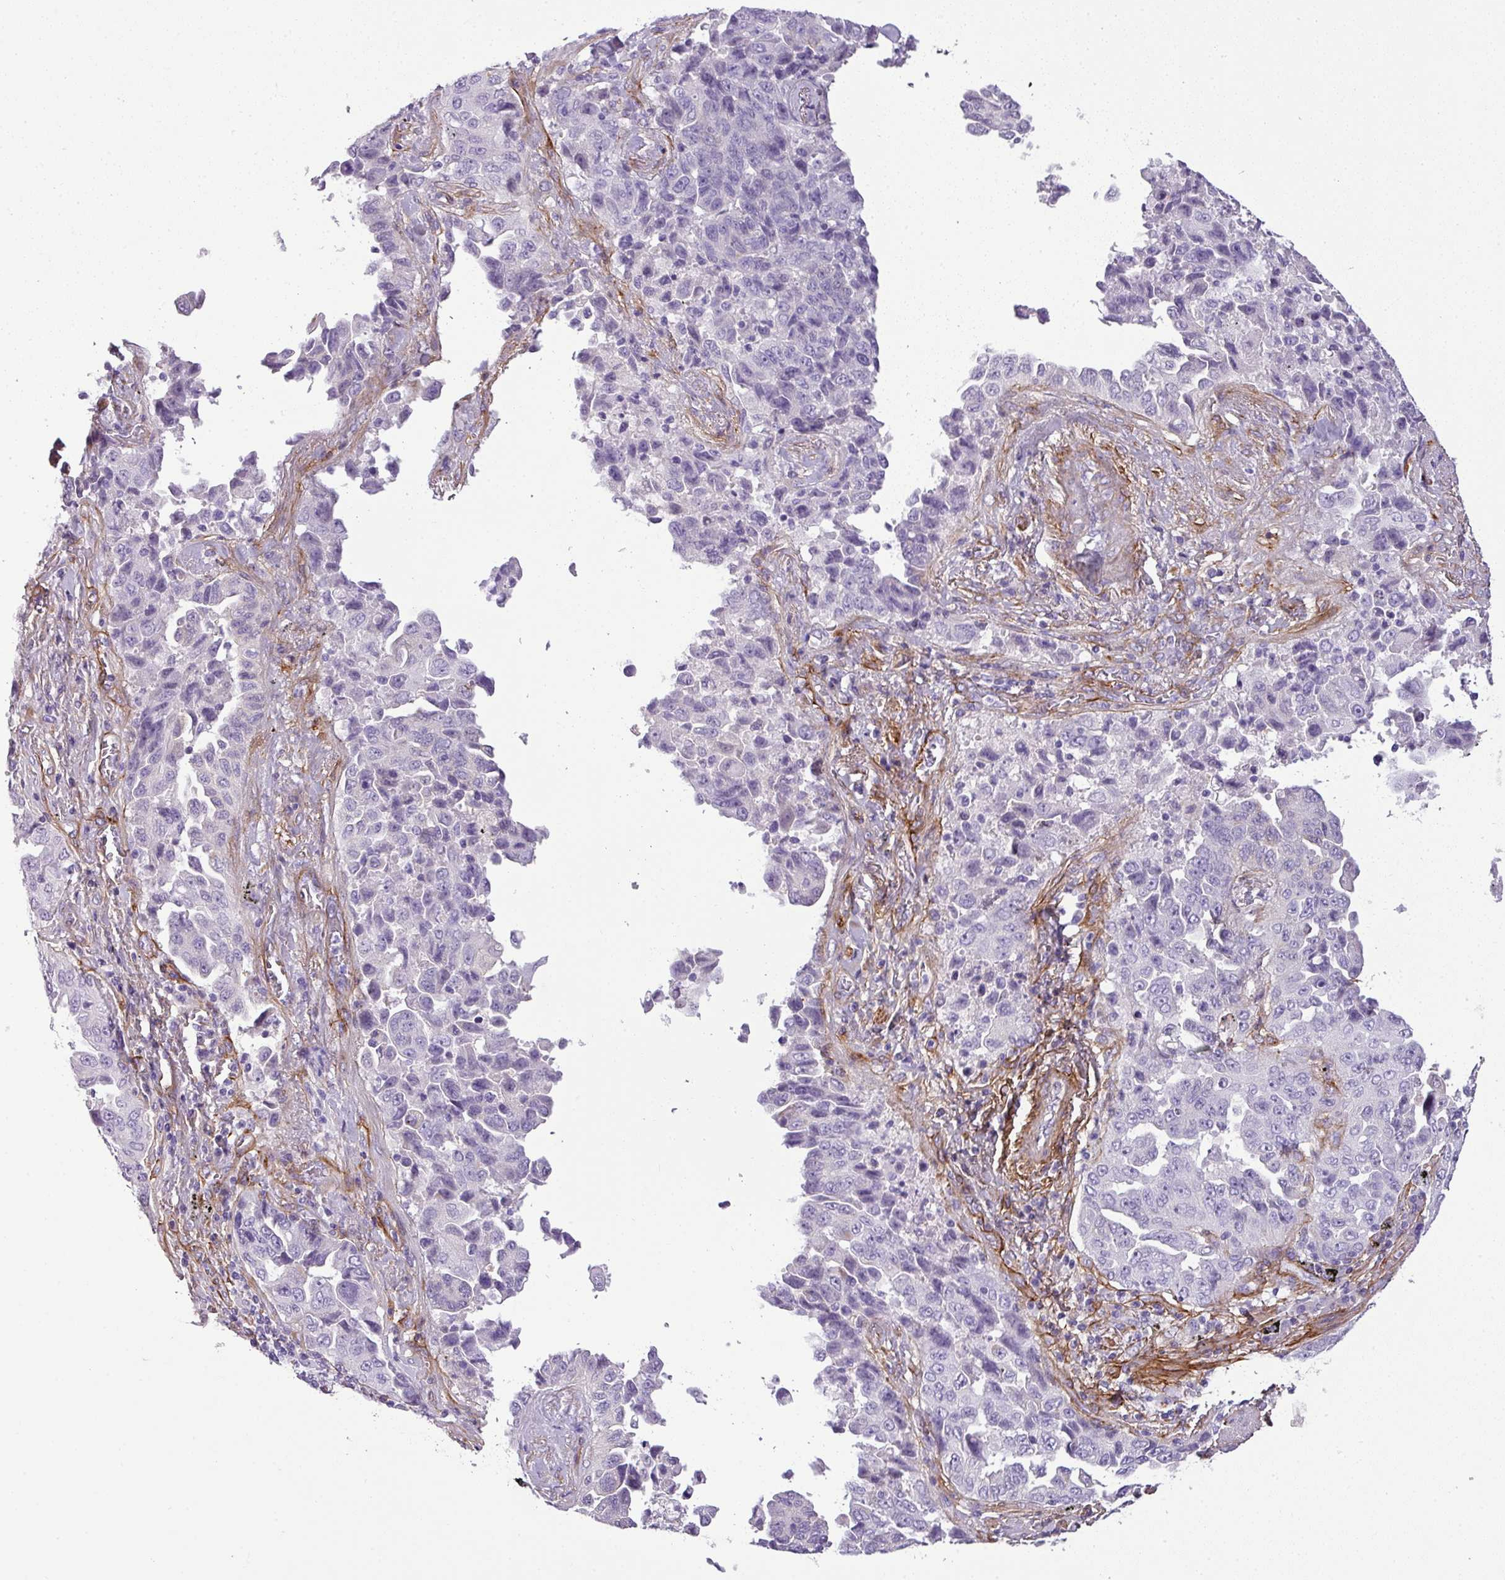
{"staining": {"intensity": "negative", "quantity": "none", "location": "none"}, "tissue": "lung cancer", "cell_type": "Tumor cells", "image_type": "cancer", "snomed": [{"axis": "morphology", "description": "Adenocarcinoma, NOS"}, {"axis": "topography", "description": "Lung"}], "caption": "Immunohistochemical staining of lung cancer (adenocarcinoma) exhibits no significant positivity in tumor cells. (DAB immunohistochemistry (IHC) with hematoxylin counter stain).", "gene": "PARD6G", "patient": {"sex": "female", "age": 51}}